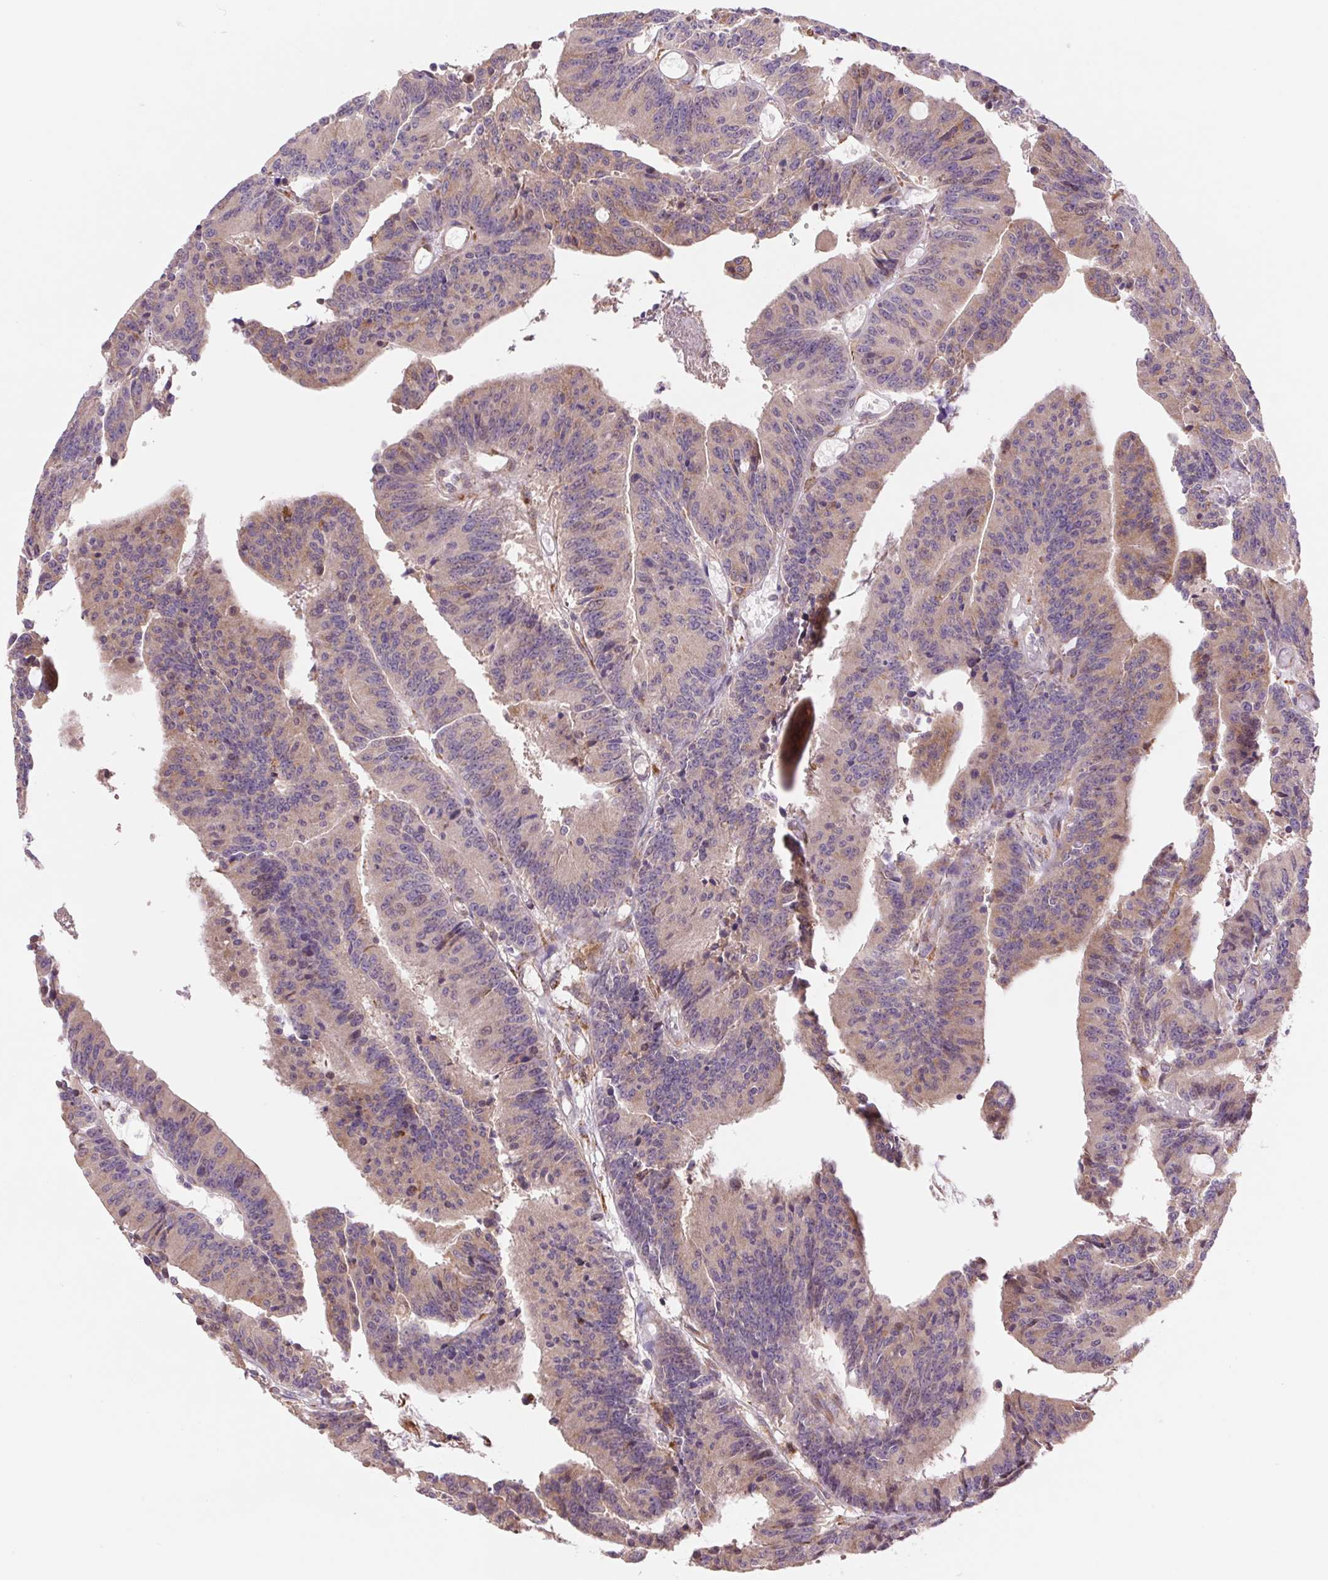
{"staining": {"intensity": "weak", "quantity": "<25%", "location": "cytoplasmic/membranous"}, "tissue": "colorectal cancer", "cell_type": "Tumor cells", "image_type": "cancer", "snomed": [{"axis": "morphology", "description": "Adenocarcinoma, NOS"}, {"axis": "topography", "description": "Colon"}], "caption": "A histopathology image of human adenocarcinoma (colorectal) is negative for staining in tumor cells.", "gene": "KLHL20", "patient": {"sex": "female", "age": 78}}